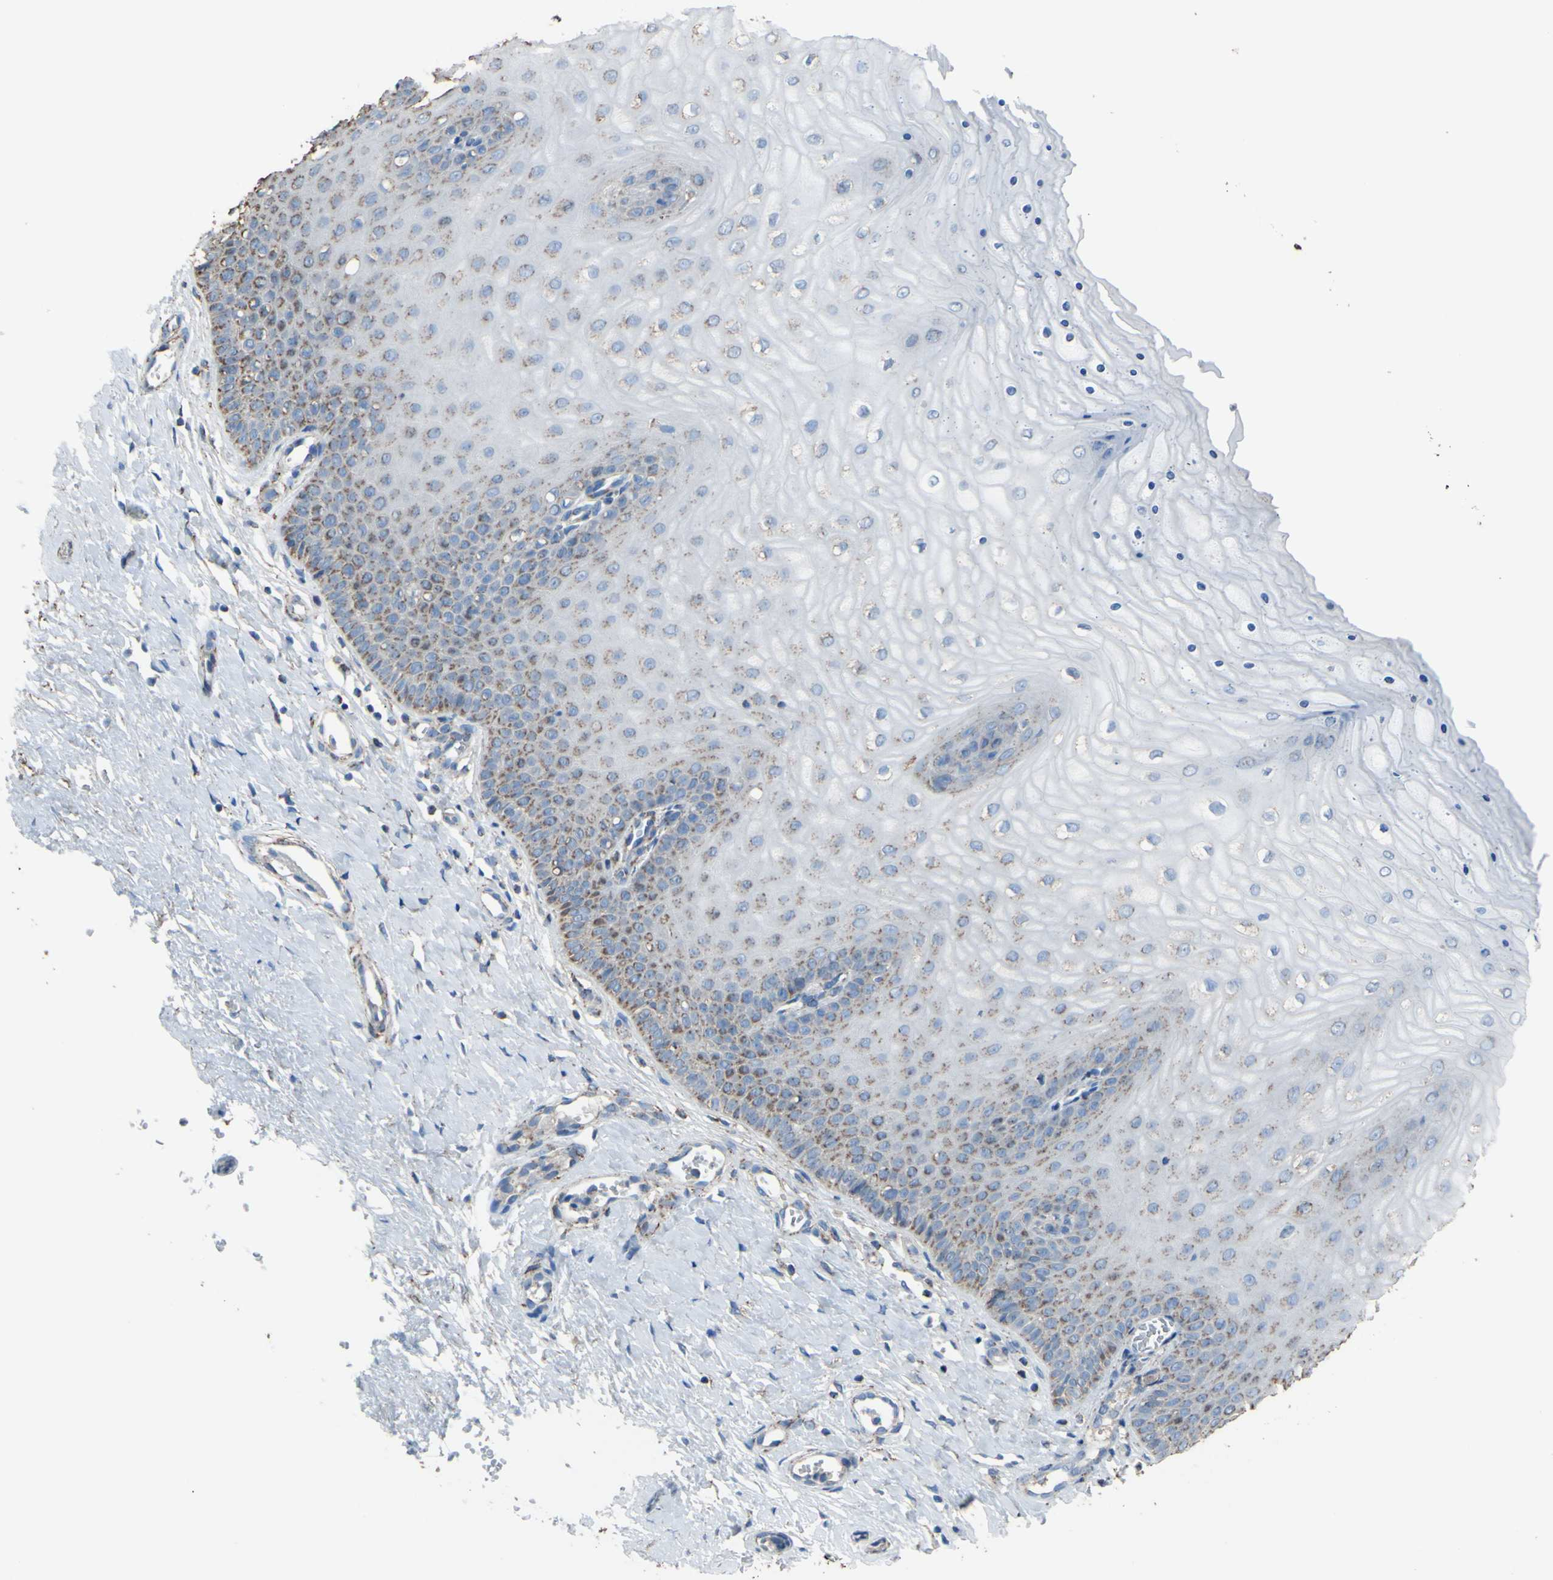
{"staining": {"intensity": "weak", "quantity": ">75%", "location": "cytoplasmic/membranous"}, "tissue": "cervix", "cell_type": "Glandular cells", "image_type": "normal", "snomed": [{"axis": "morphology", "description": "Normal tissue, NOS"}, {"axis": "topography", "description": "Cervix"}], "caption": "High-power microscopy captured an immunohistochemistry (IHC) photomicrograph of unremarkable cervix, revealing weak cytoplasmic/membranous expression in about >75% of glandular cells.", "gene": "CMKLR2", "patient": {"sex": "female", "age": 55}}